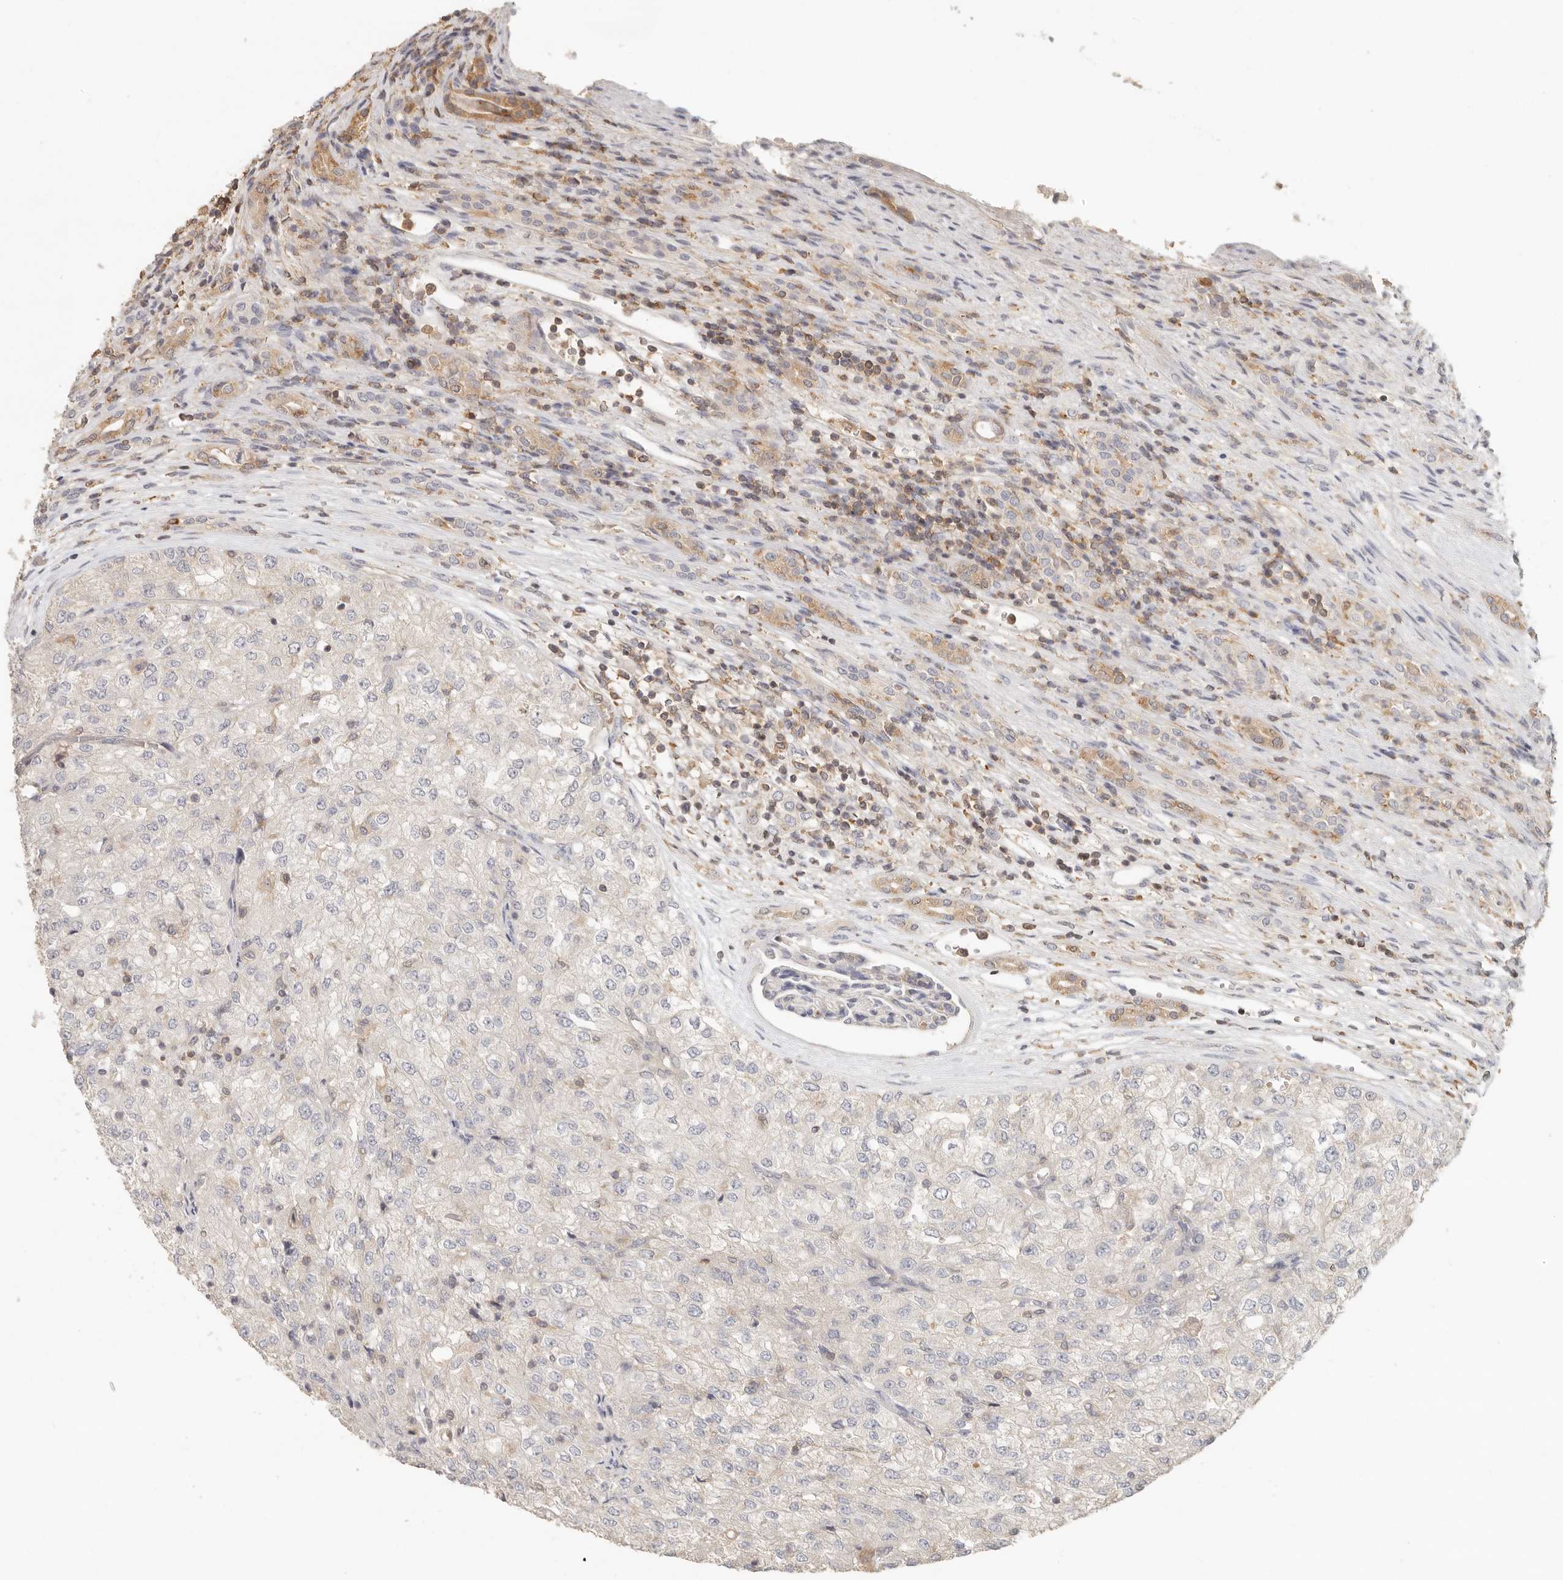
{"staining": {"intensity": "negative", "quantity": "none", "location": "none"}, "tissue": "renal cancer", "cell_type": "Tumor cells", "image_type": "cancer", "snomed": [{"axis": "morphology", "description": "Adenocarcinoma, NOS"}, {"axis": "topography", "description": "Kidney"}], "caption": "DAB (3,3'-diaminobenzidine) immunohistochemical staining of adenocarcinoma (renal) reveals no significant expression in tumor cells.", "gene": "CSK", "patient": {"sex": "female", "age": 54}}